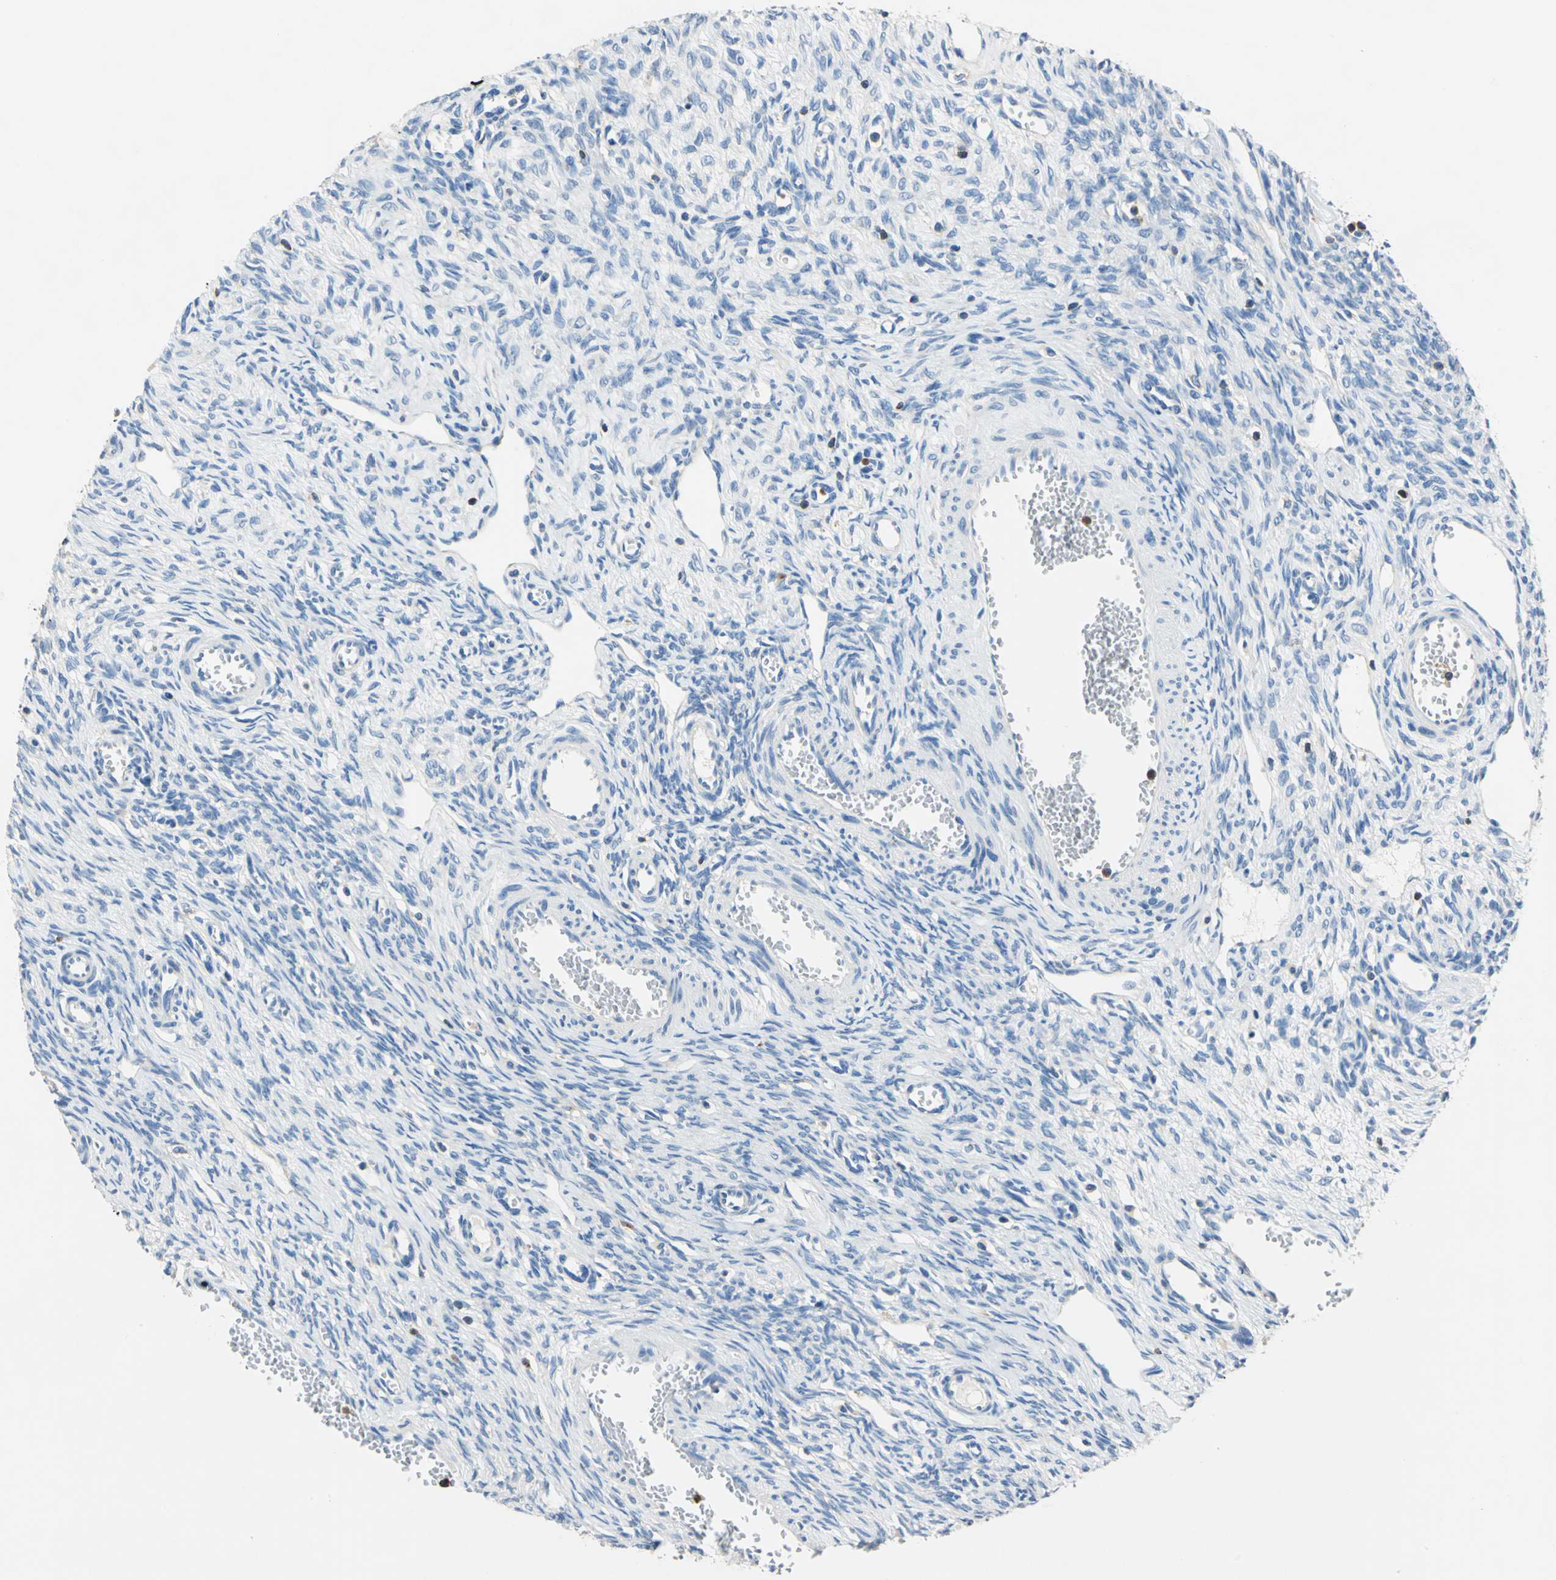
{"staining": {"intensity": "negative", "quantity": "none", "location": "none"}, "tissue": "ovary", "cell_type": "Ovarian stroma cells", "image_type": "normal", "snomed": [{"axis": "morphology", "description": "Normal tissue, NOS"}, {"axis": "topography", "description": "Ovary"}], "caption": "High magnification brightfield microscopy of unremarkable ovary stained with DAB (3,3'-diaminobenzidine) (brown) and counterstained with hematoxylin (blue): ovarian stroma cells show no significant staining. (DAB immunohistochemistry visualized using brightfield microscopy, high magnification).", "gene": "SEPTIN11", "patient": {"sex": "female", "age": 33}}